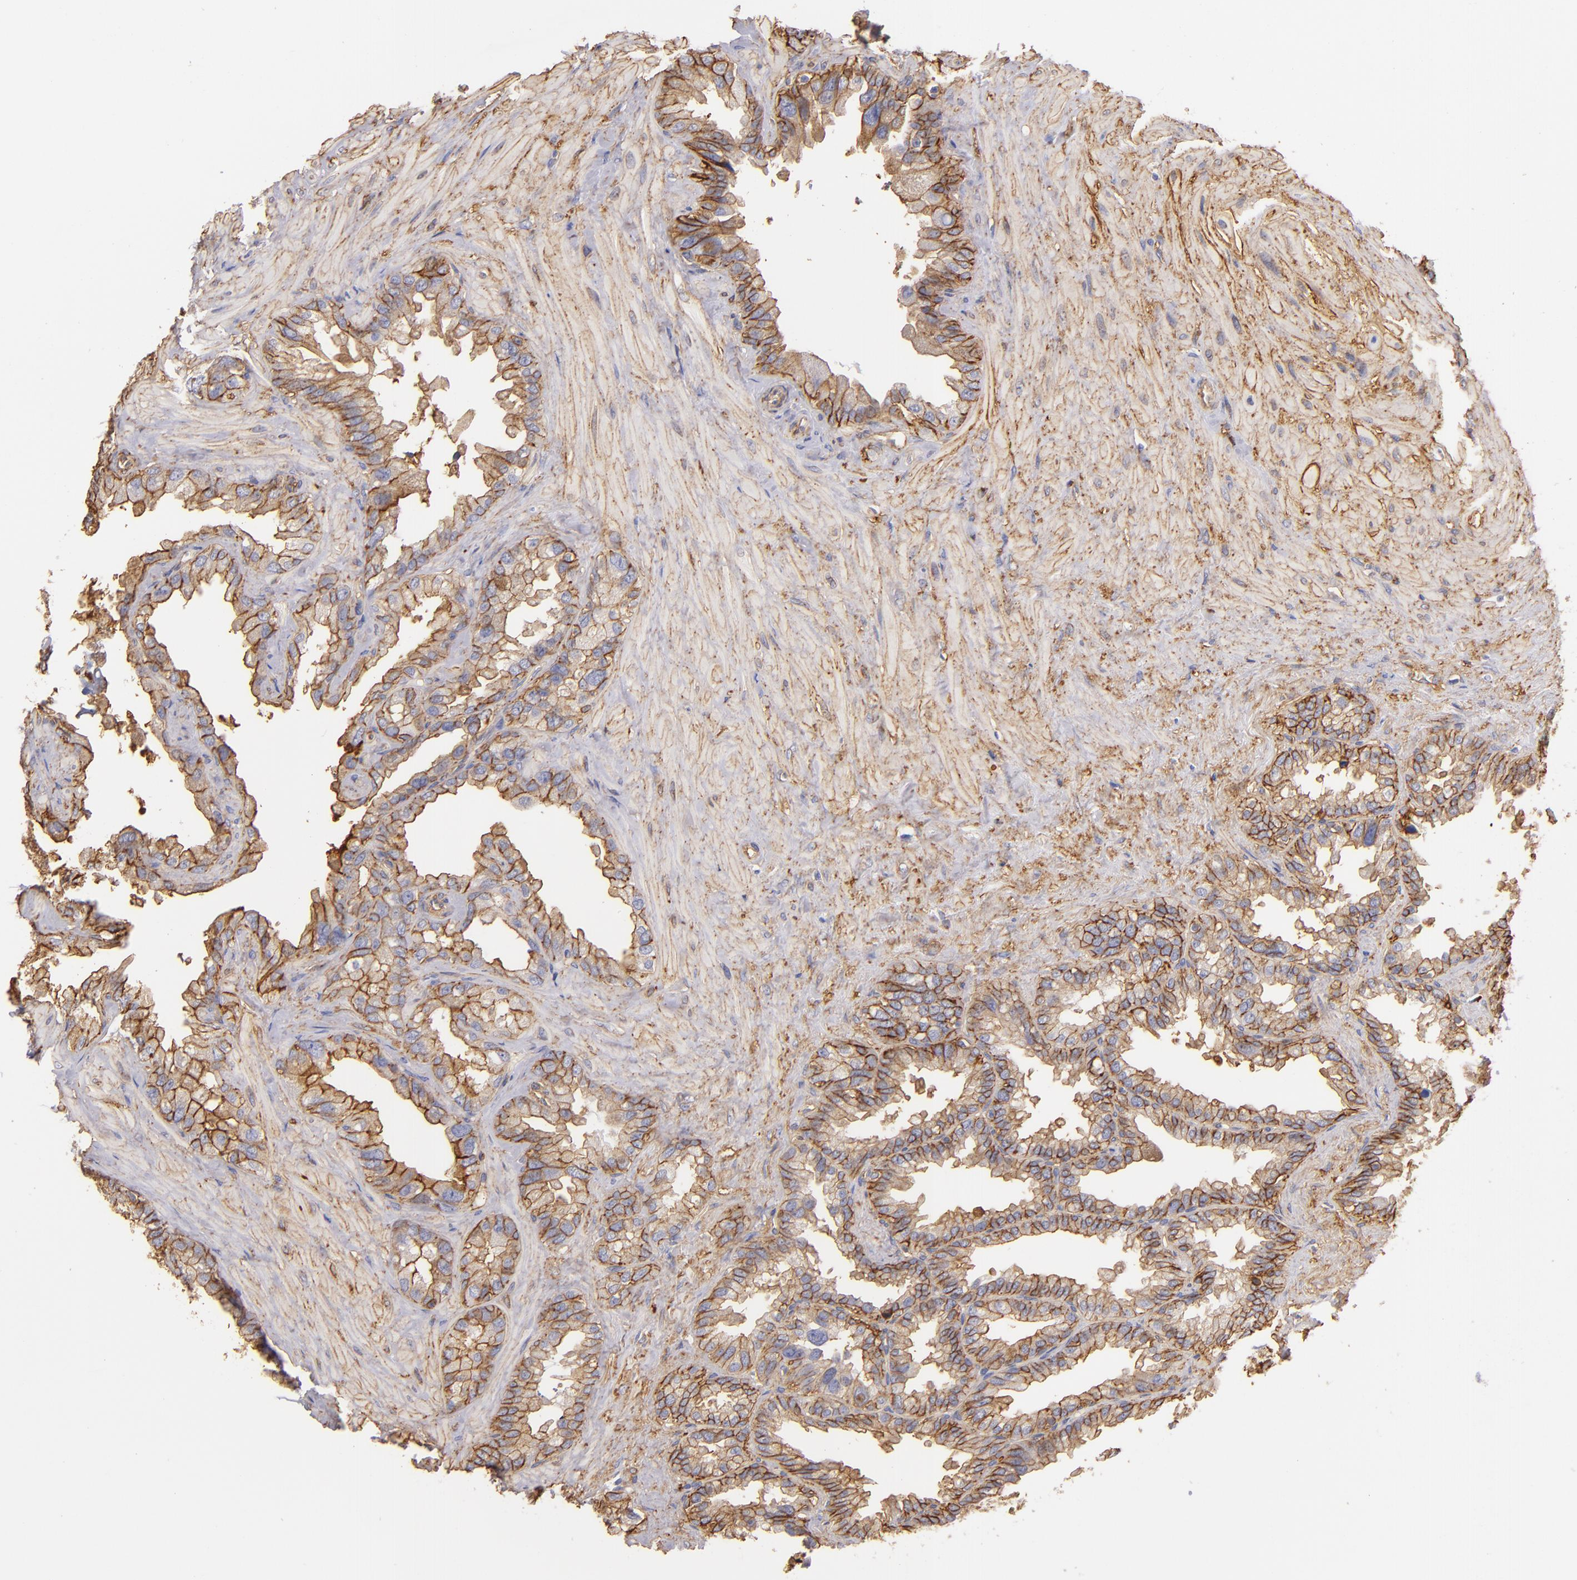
{"staining": {"intensity": "strong", "quantity": ">75%", "location": "cytoplasmic/membranous"}, "tissue": "seminal vesicle", "cell_type": "Glandular cells", "image_type": "normal", "snomed": [{"axis": "morphology", "description": "Normal tissue, NOS"}, {"axis": "topography", "description": "Prostate"}, {"axis": "topography", "description": "Seminal veicle"}], "caption": "Protein expression analysis of benign human seminal vesicle reveals strong cytoplasmic/membranous positivity in approximately >75% of glandular cells. (DAB IHC with brightfield microscopy, high magnification).", "gene": "CD151", "patient": {"sex": "male", "age": 63}}